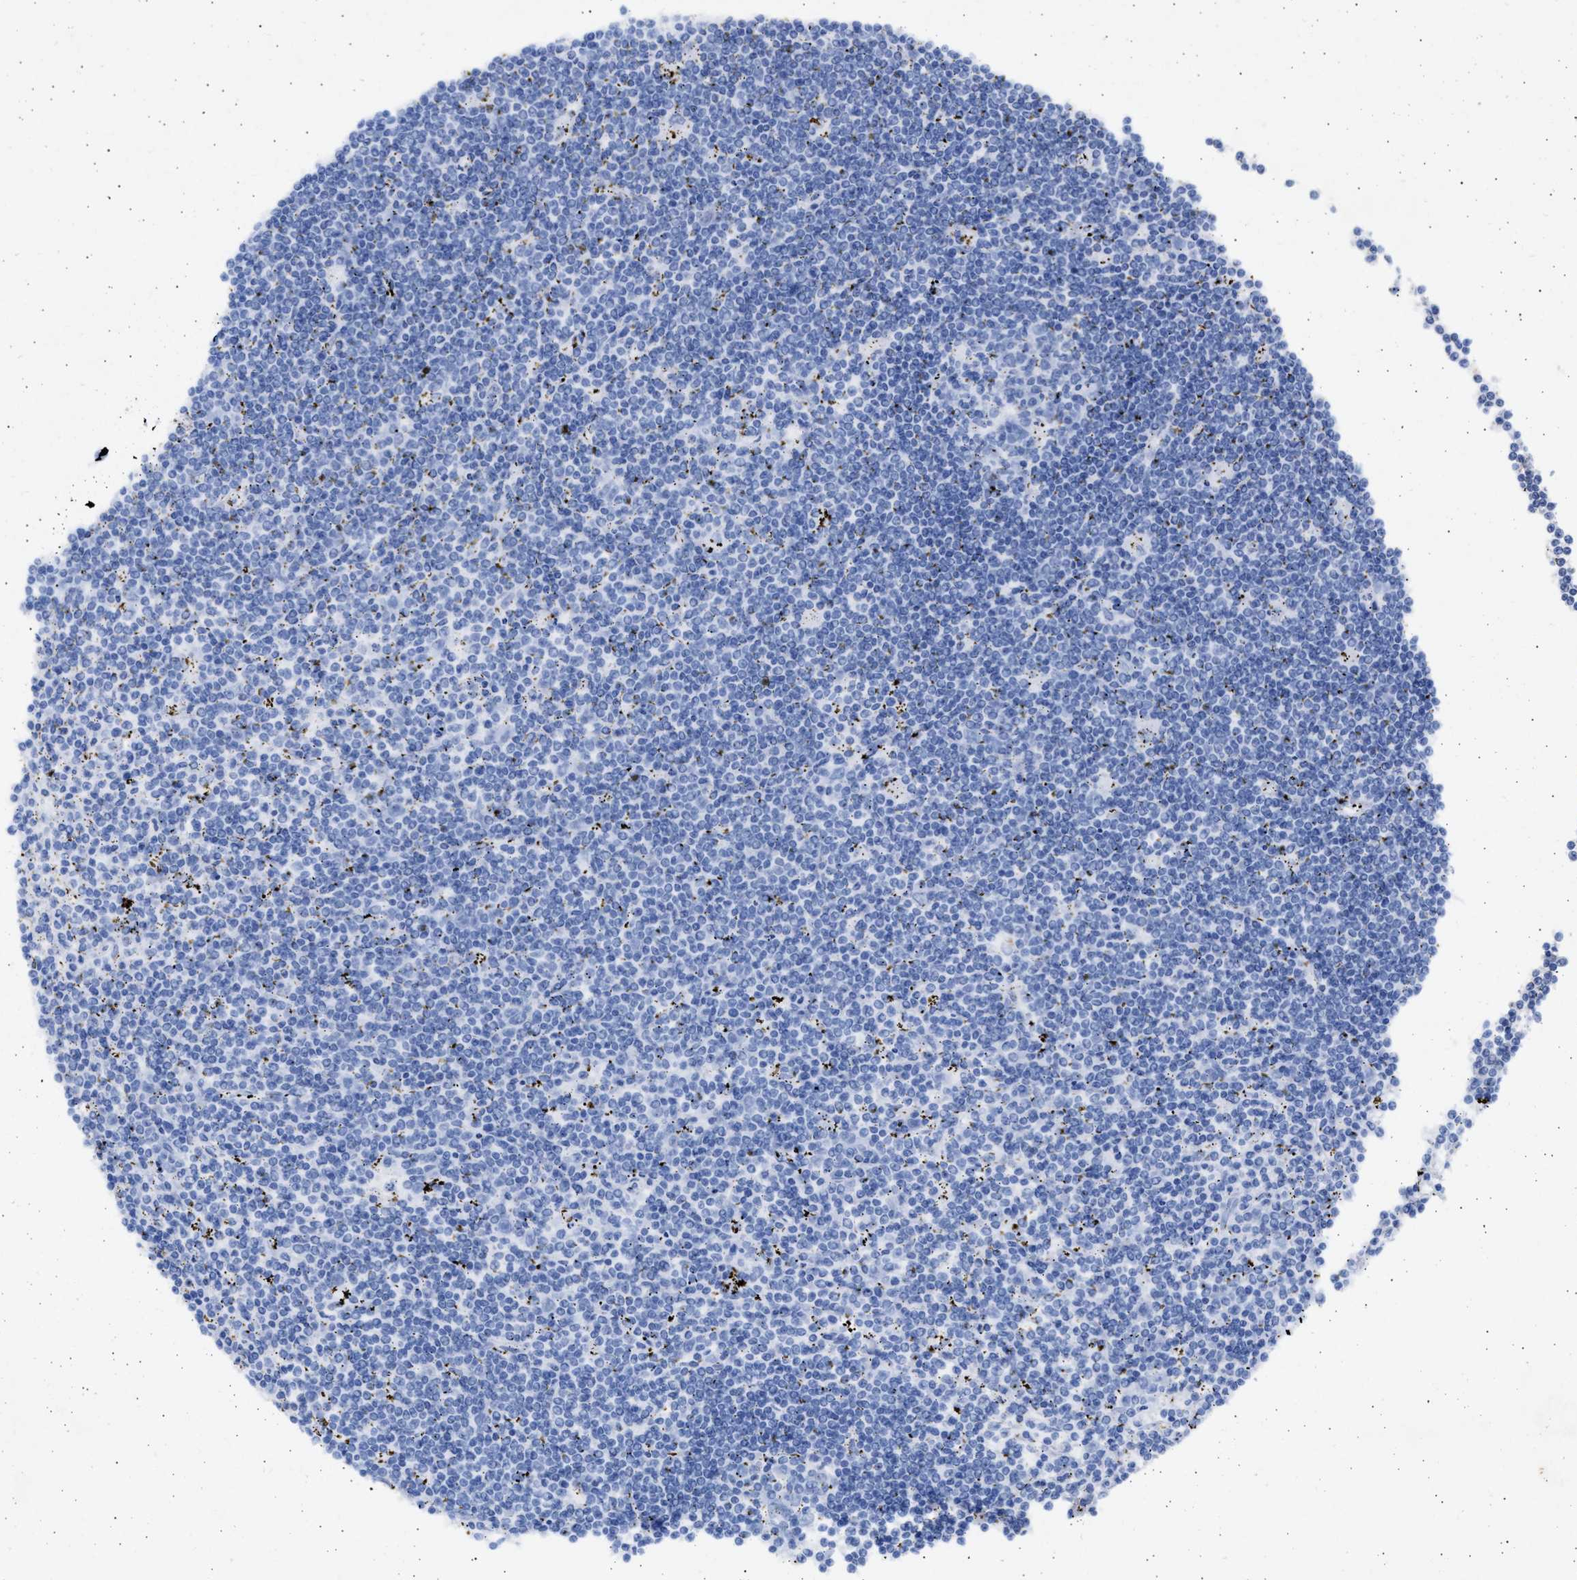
{"staining": {"intensity": "negative", "quantity": "none", "location": "none"}, "tissue": "lymphoma", "cell_type": "Tumor cells", "image_type": "cancer", "snomed": [{"axis": "morphology", "description": "Malignant lymphoma, non-Hodgkin's type, Low grade"}, {"axis": "topography", "description": "Spleen"}], "caption": "IHC histopathology image of neoplastic tissue: human low-grade malignant lymphoma, non-Hodgkin's type stained with DAB exhibits no significant protein expression in tumor cells. (DAB (3,3'-diaminobenzidine) immunohistochemistry (IHC), high magnification).", "gene": "NBR1", "patient": {"sex": "male", "age": 76}}